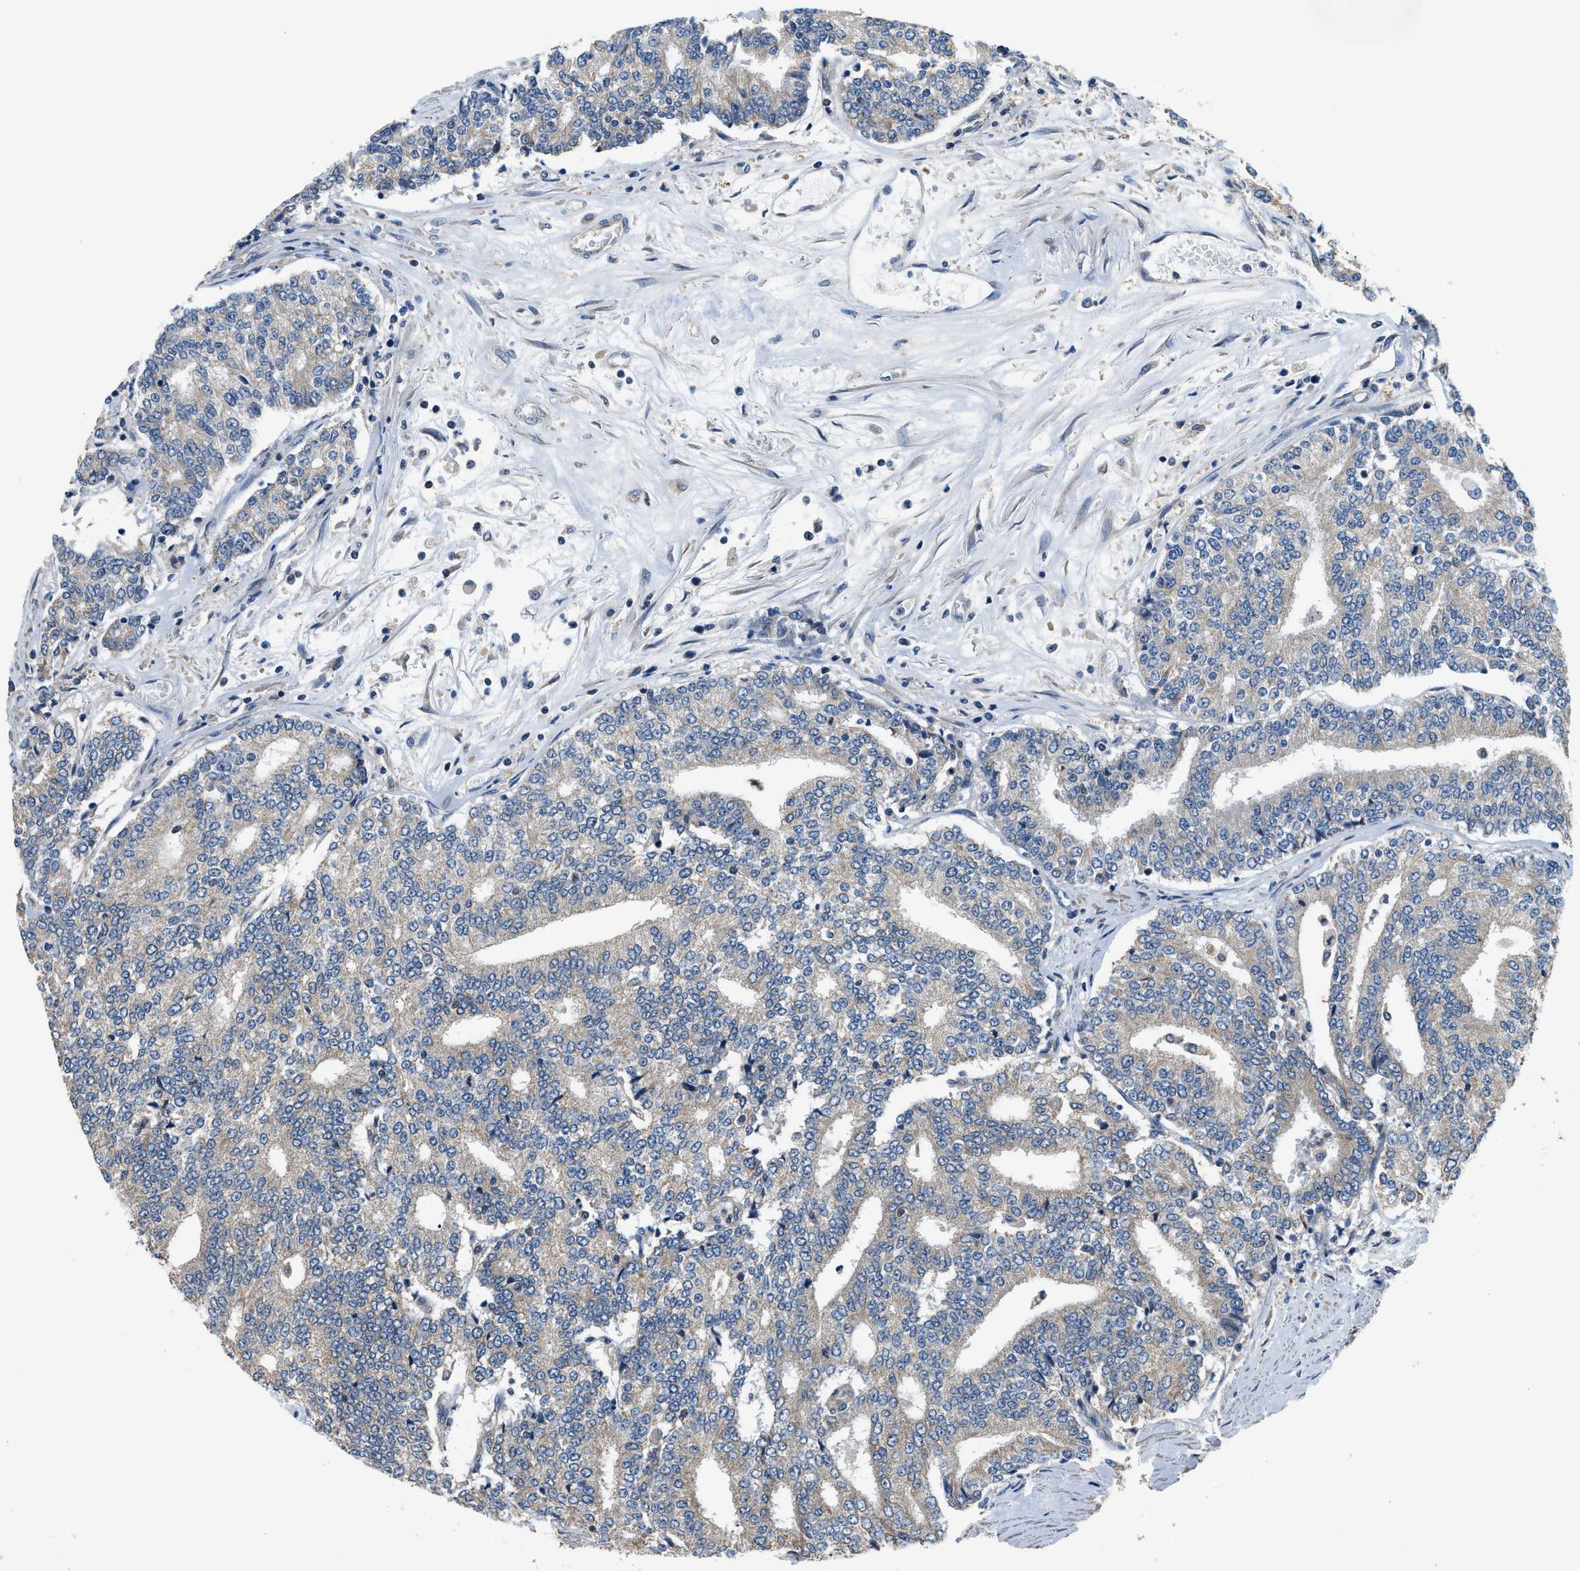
{"staining": {"intensity": "weak", "quantity": "25%-75%", "location": "cytoplasmic/membranous"}, "tissue": "prostate cancer", "cell_type": "Tumor cells", "image_type": "cancer", "snomed": [{"axis": "morphology", "description": "Normal tissue, NOS"}, {"axis": "morphology", "description": "Adenocarcinoma, High grade"}, {"axis": "topography", "description": "Prostate"}, {"axis": "topography", "description": "Seminal veicle"}], "caption": "Immunohistochemical staining of human prostate cancer (adenocarcinoma (high-grade)) demonstrates low levels of weak cytoplasmic/membranous positivity in approximately 25%-75% of tumor cells.", "gene": "SSH2", "patient": {"sex": "male", "age": 55}}